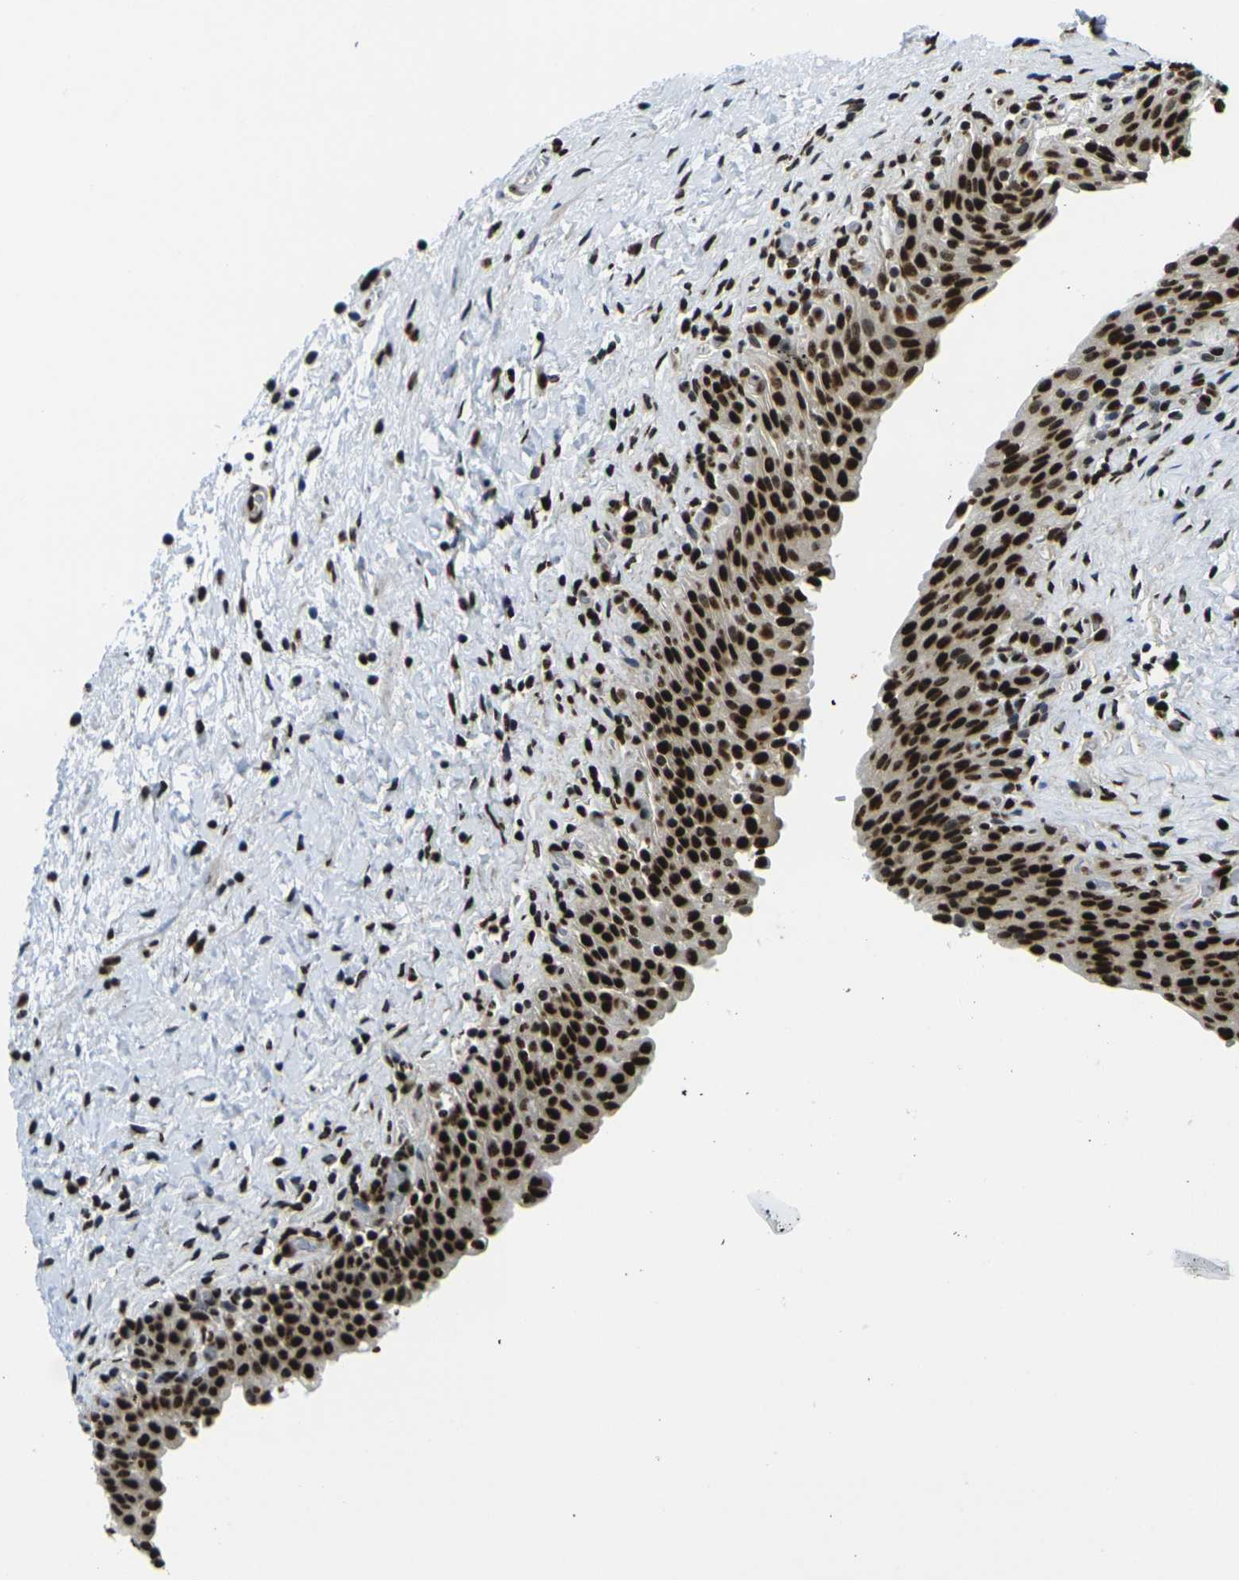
{"staining": {"intensity": "strong", "quantity": ">75%", "location": "nuclear"}, "tissue": "urinary bladder", "cell_type": "Urothelial cells", "image_type": "normal", "snomed": [{"axis": "morphology", "description": "Normal tissue, NOS"}, {"axis": "topography", "description": "Urinary bladder"}], "caption": "Urothelial cells reveal high levels of strong nuclear expression in about >75% of cells in benign urinary bladder.", "gene": "SMARCC1", "patient": {"sex": "male", "age": 51}}